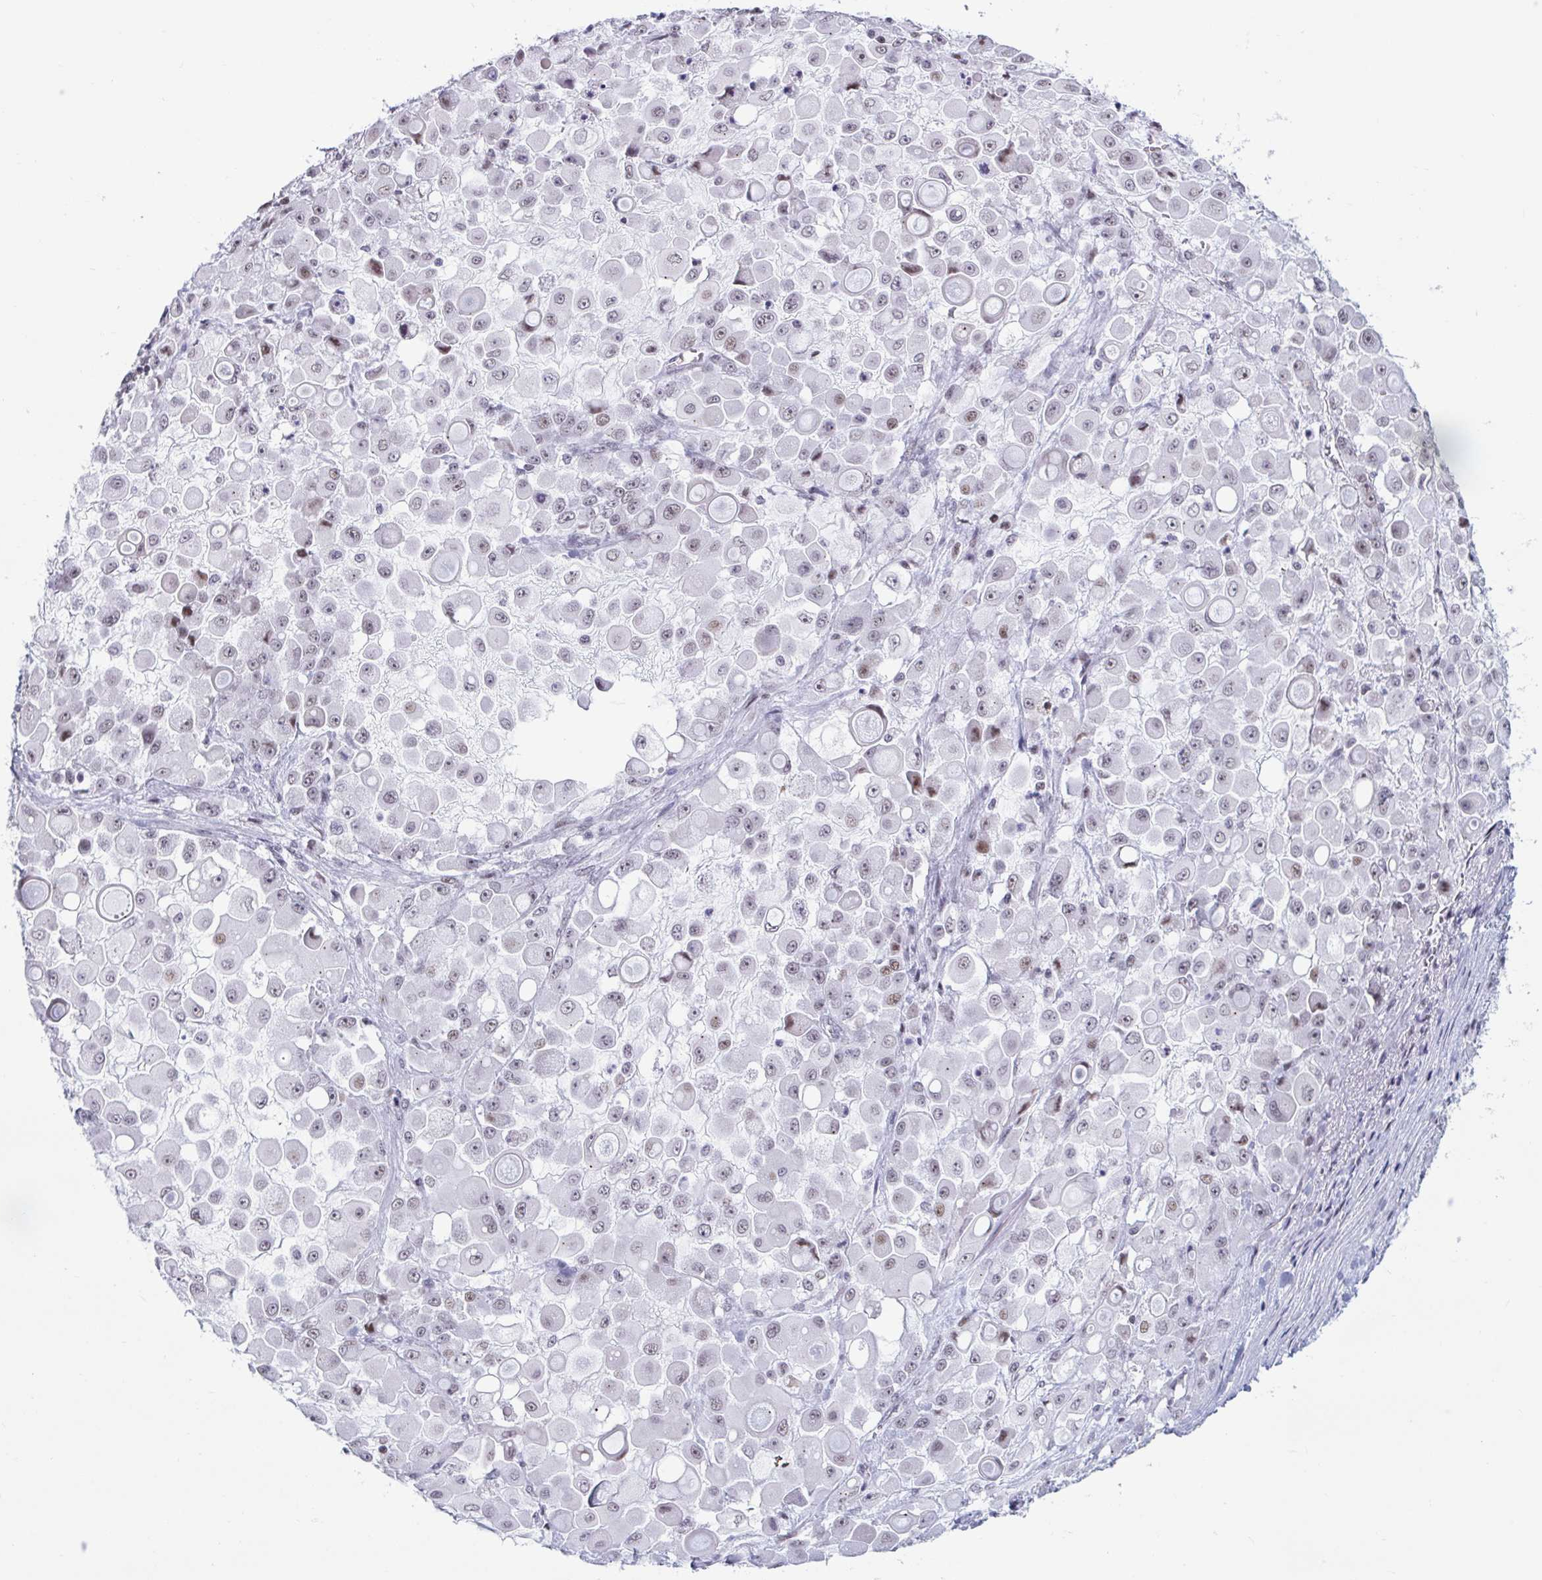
{"staining": {"intensity": "moderate", "quantity": "<25%", "location": "nuclear"}, "tissue": "stomach cancer", "cell_type": "Tumor cells", "image_type": "cancer", "snomed": [{"axis": "morphology", "description": "Adenocarcinoma, NOS"}, {"axis": "topography", "description": "Stomach"}], "caption": "Immunohistochemical staining of stomach cancer (adenocarcinoma) reveals low levels of moderate nuclear staining in approximately <25% of tumor cells.", "gene": "HSD17B6", "patient": {"sex": "female", "age": 76}}